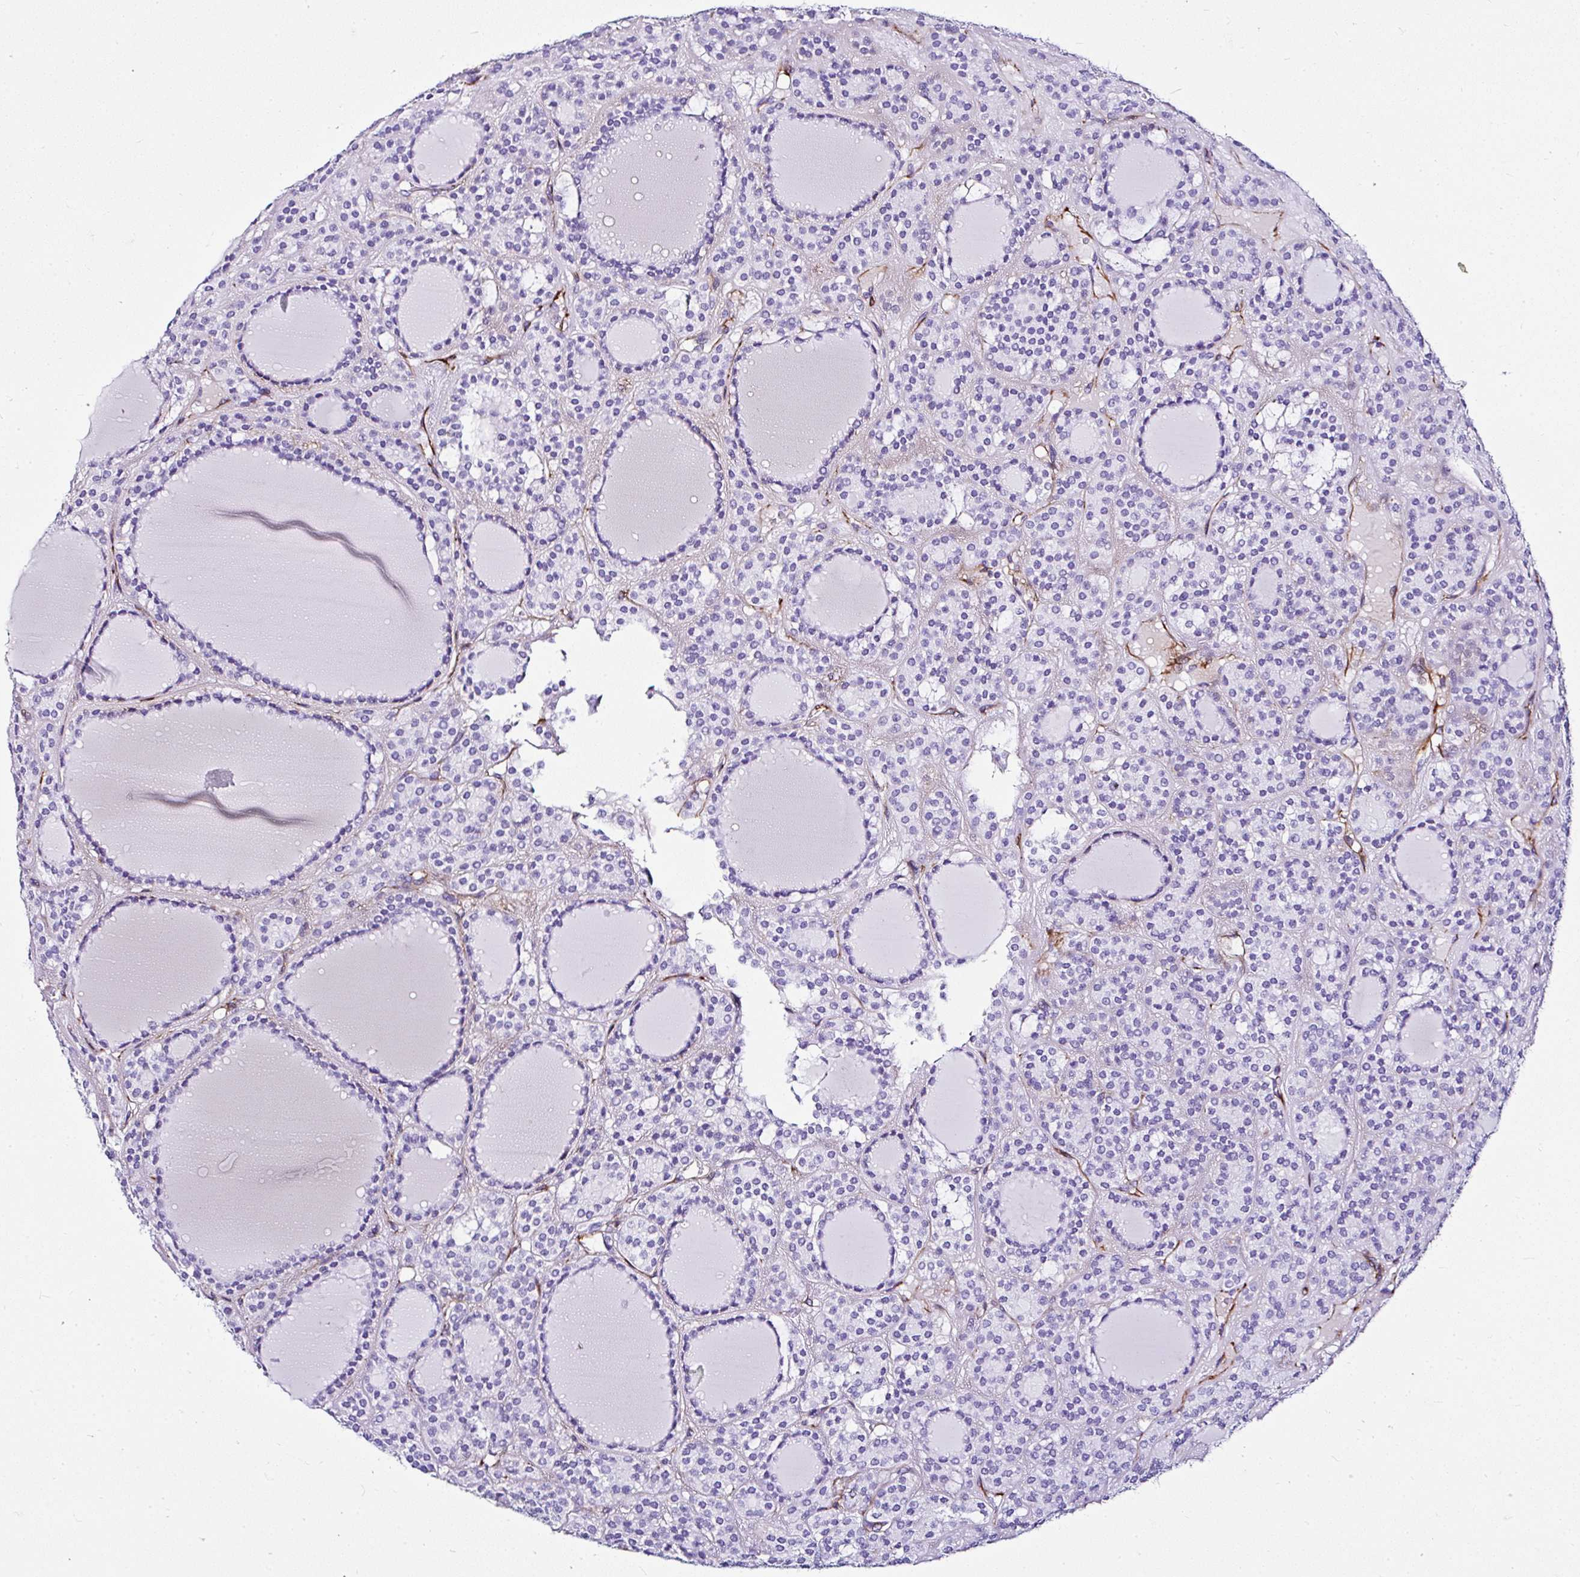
{"staining": {"intensity": "negative", "quantity": "none", "location": "none"}, "tissue": "thyroid cancer", "cell_type": "Tumor cells", "image_type": "cancer", "snomed": [{"axis": "morphology", "description": "Follicular adenoma carcinoma, NOS"}, {"axis": "topography", "description": "Thyroid gland"}], "caption": "The image displays no significant staining in tumor cells of thyroid cancer (follicular adenoma carcinoma).", "gene": "DEPDC5", "patient": {"sex": "female", "age": 63}}